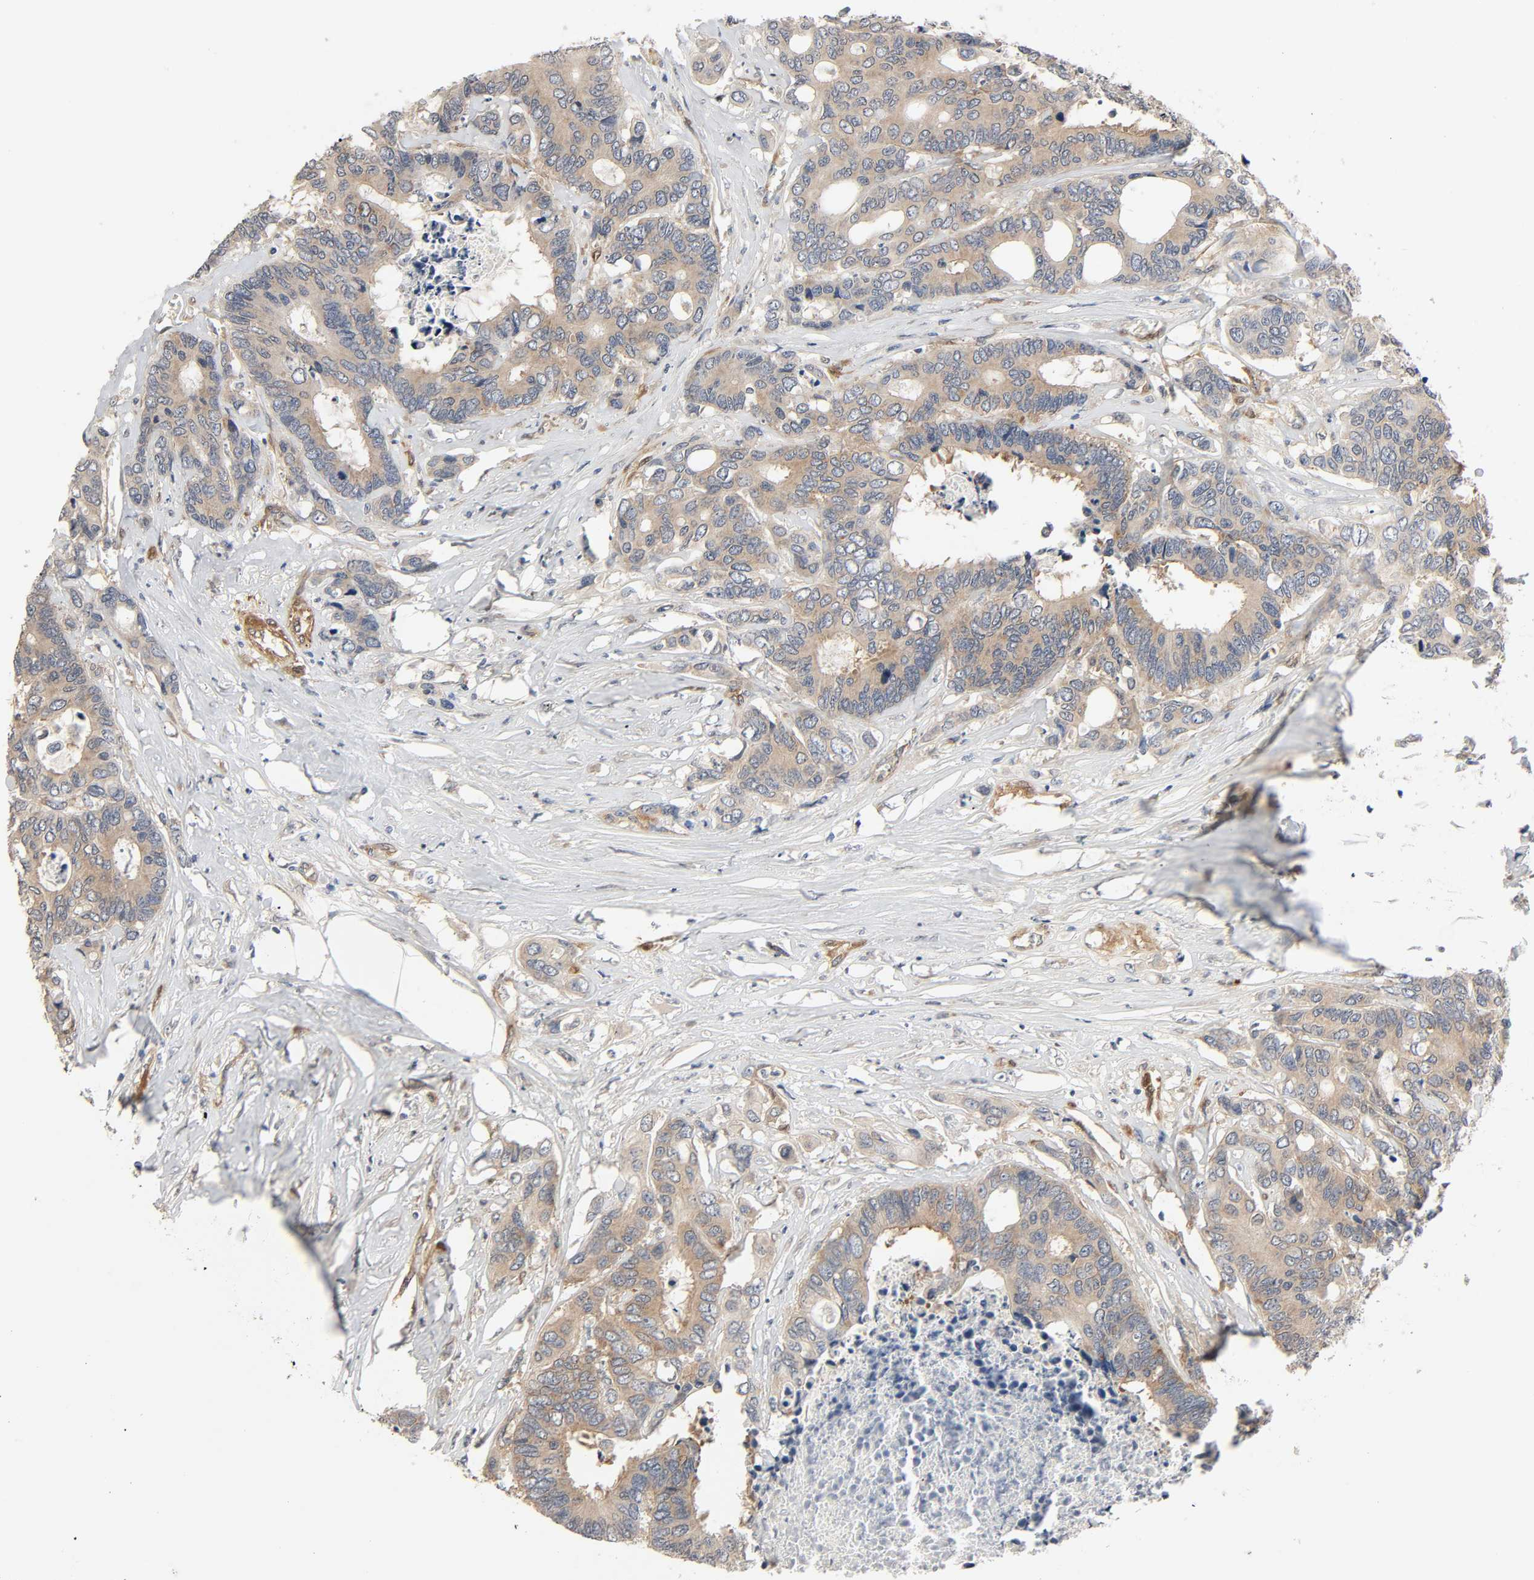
{"staining": {"intensity": "weak", "quantity": ">75%", "location": "cytoplasmic/membranous"}, "tissue": "colorectal cancer", "cell_type": "Tumor cells", "image_type": "cancer", "snomed": [{"axis": "morphology", "description": "Adenocarcinoma, NOS"}, {"axis": "topography", "description": "Rectum"}], "caption": "This is a photomicrograph of immunohistochemistry staining of colorectal cancer, which shows weak staining in the cytoplasmic/membranous of tumor cells.", "gene": "PTK2", "patient": {"sex": "male", "age": 55}}